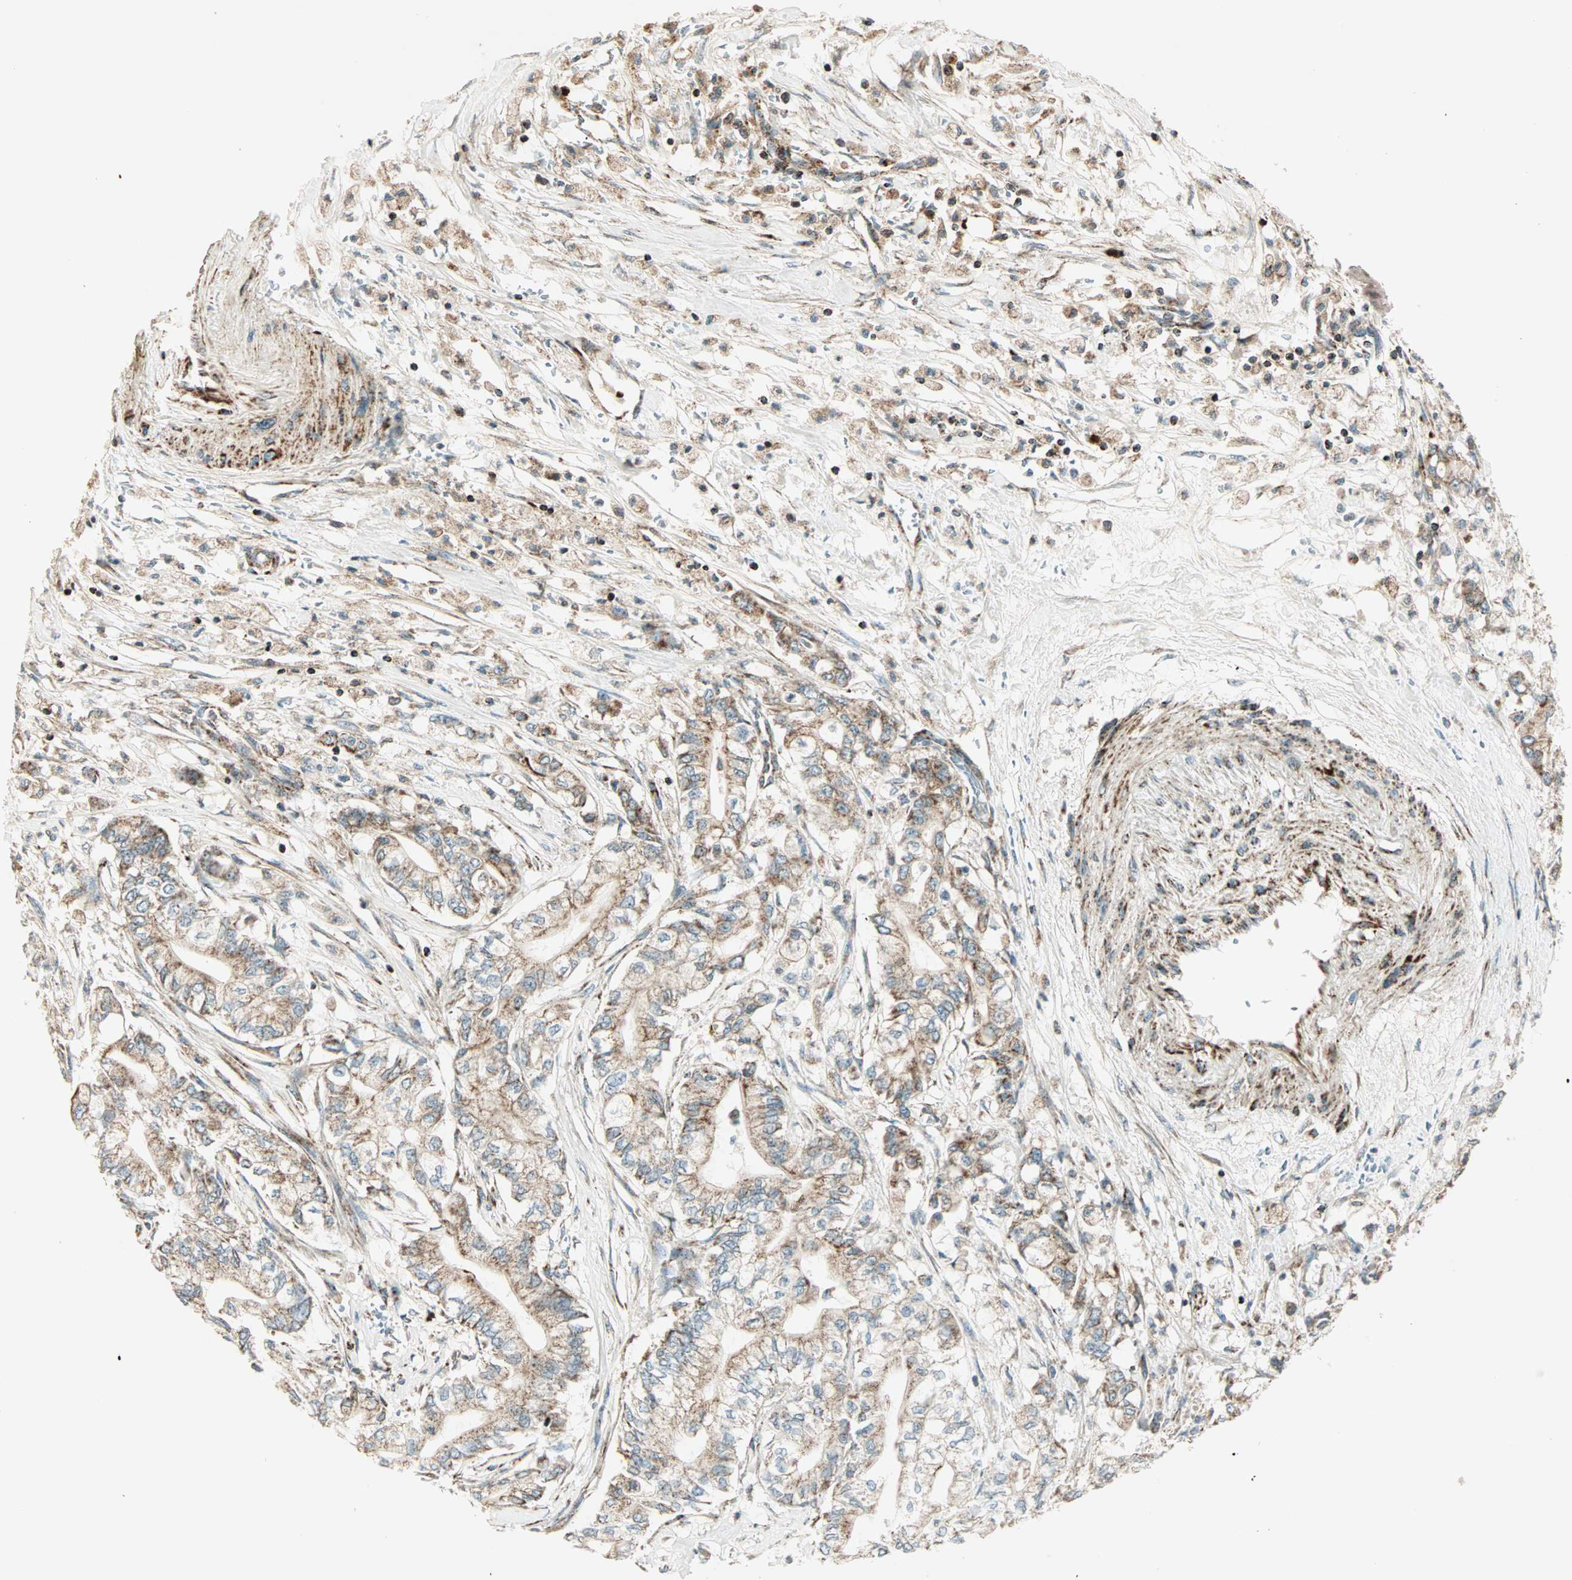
{"staining": {"intensity": "weak", "quantity": "25%-75%", "location": "cytoplasmic/membranous"}, "tissue": "pancreatic cancer", "cell_type": "Tumor cells", "image_type": "cancer", "snomed": [{"axis": "morphology", "description": "Adenocarcinoma, NOS"}, {"axis": "topography", "description": "Pancreas"}], "caption": "IHC (DAB (3,3'-diaminobenzidine)) staining of pancreatic cancer demonstrates weak cytoplasmic/membranous protein staining in approximately 25%-75% of tumor cells. Using DAB (3,3'-diaminobenzidine) (brown) and hematoxylin (blue) stains, captured at high magnification using brightfield microscopy.", "gene": "SPRY4", "patient": {"sex": "male", "age": 70}}